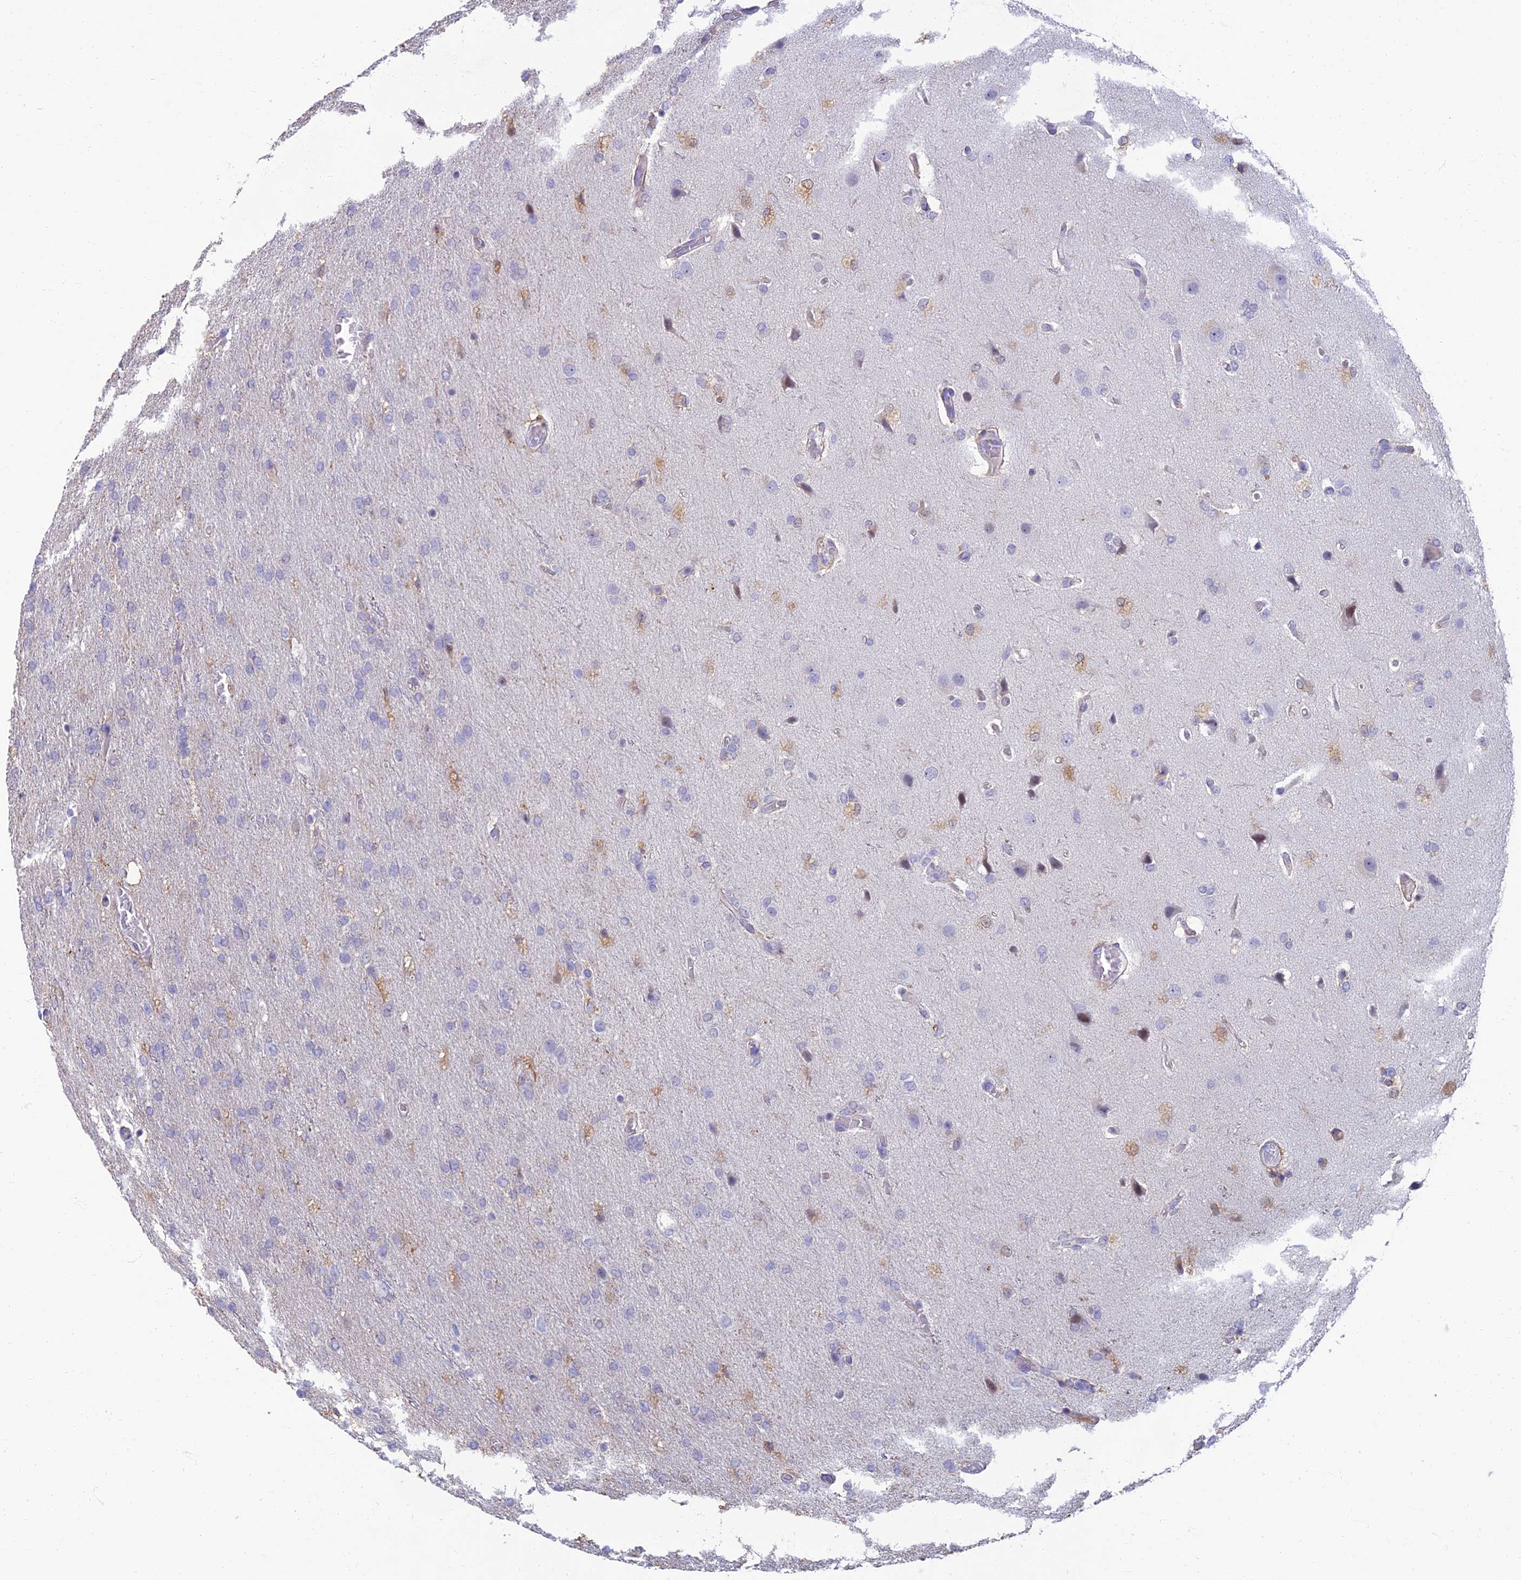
{"staining": {"intensity": "negative", "quantity": "none", "location": "none"}, "tissue": "glioma", "cell_type": "Tumor cells", "image_type": "cancer", "snomed": [{"axis": "morphology", "description": "Glioma, malignant, High grade"}, {"axis": "topography", "description": "Brain"}], "caption": "Malignant glioma (high-grade) was stained to show a protein in brown. There is no significant expression in tumor cells.", "gene": "NEURL1", "patient": {"sex": "female", "age": 74}}